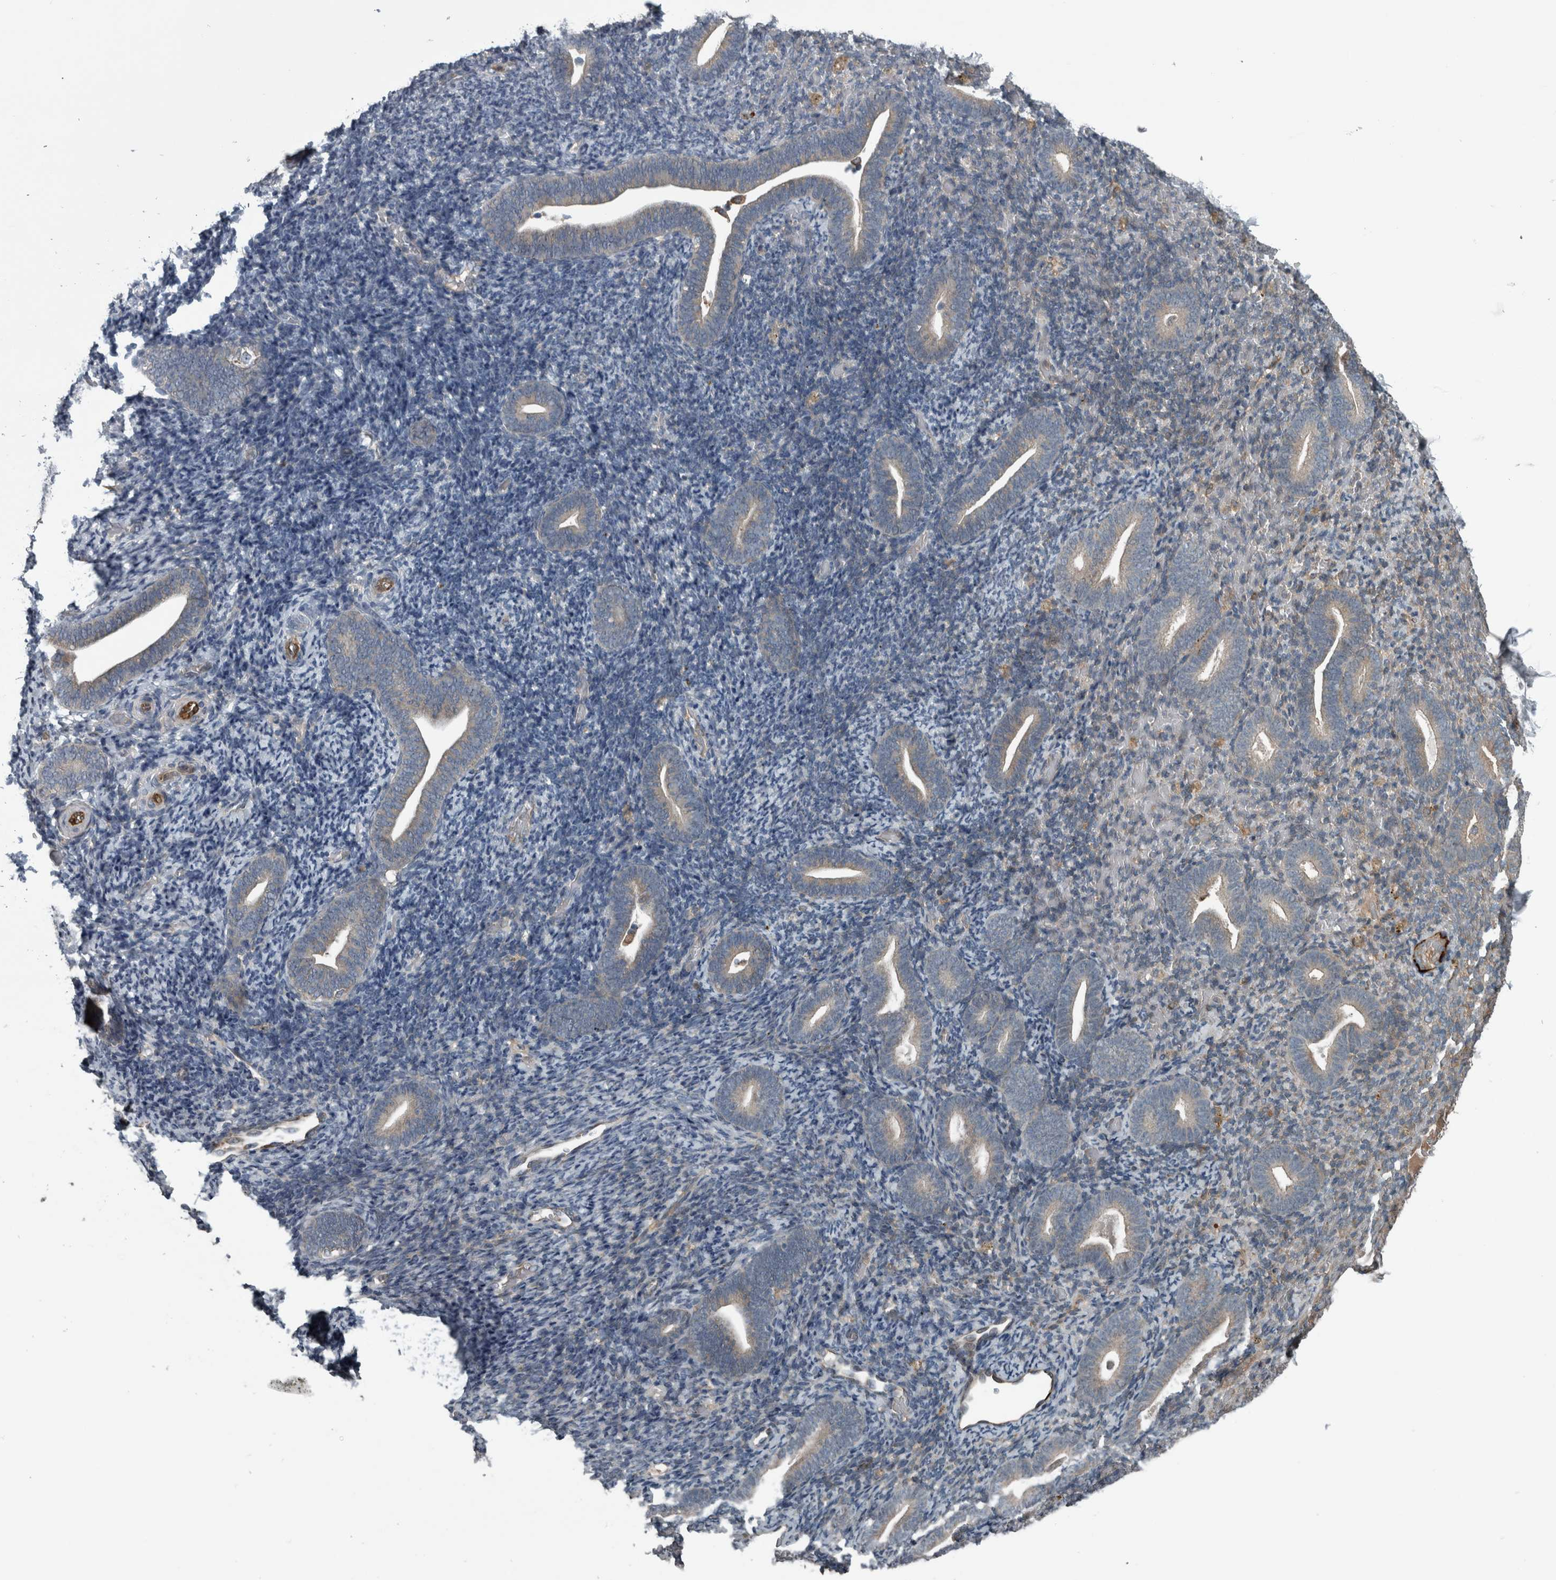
{"staining": {"intensity": "weak", "quantity": "<25%", "location": "cytoplasmic/membranous"}, "tissue": "endometrium", "cell_type": "Cells in endometrial stroma", "image_type": "normal", "snomed": [{"axis": "morphology", "description": "Normal tissue, NOS"}, {"axis": "topography", "description": "Endometrium"}], "caption": "Immunohistochemistry micrograph of unremarkable endometrium: endometrium stained with DAB reveals no significant protein staining in cells in endometrial stroma.", "gene": "EXOC8", "patient": {"sex": "female", "age": 51}}